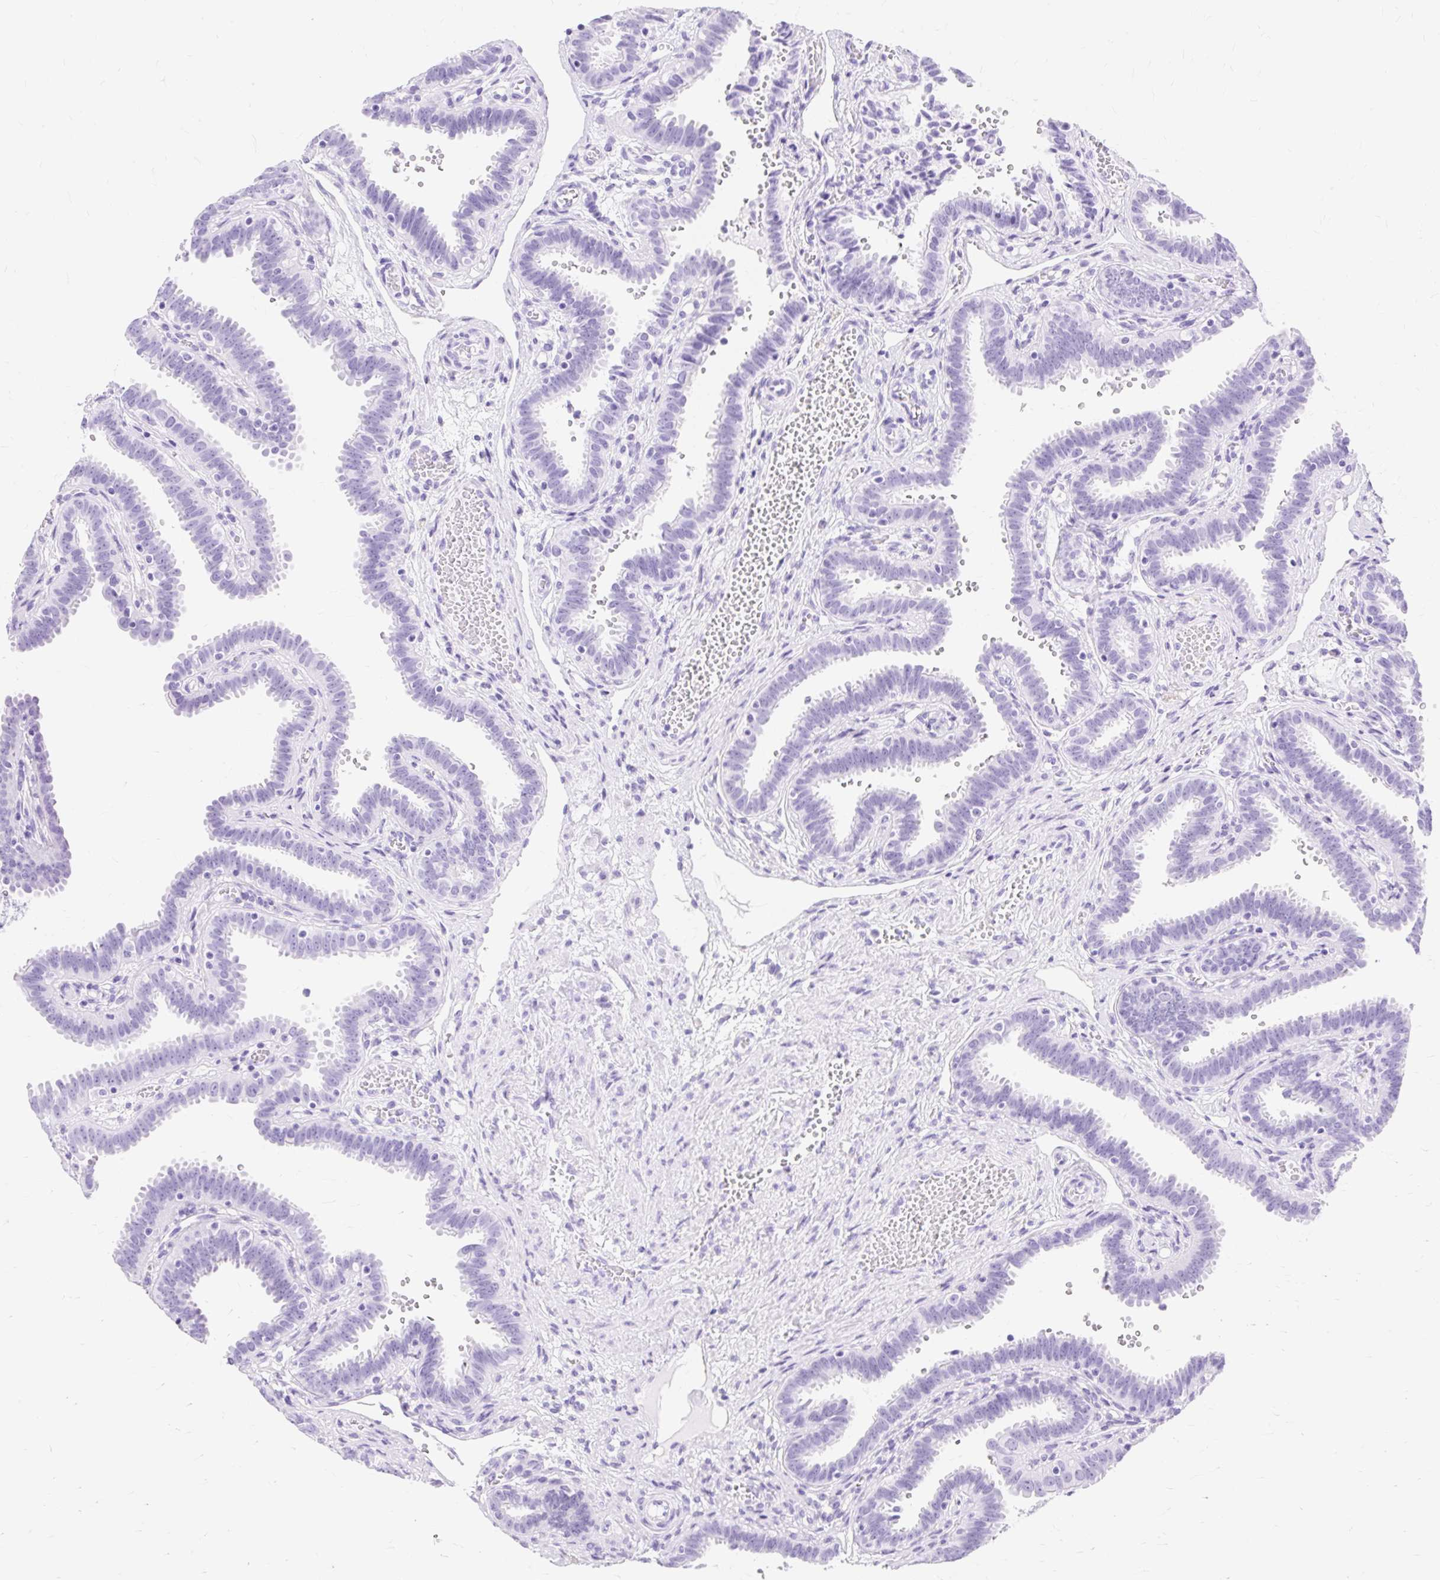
{"staining": {"intensity": "negative", "quantity": "none", "location": "none"}, "tissue": "fallopian tube", "cell_type": "Glandular cells", "image_type": "normal", "snomed": [{"axis": "morphology", "description": "Normal tissue, NOS"}, {"axis": "topography", "description": "Fallopian tube"}], "caption": "IHC photomicrograph of unremarkable fallopian tube: human fallopian tube stained with DAB (3,3'-diaminobenzidine) reveals no significant protein staining in glandular cells.", "gene": "MBP", "patient": {"sex": "female", "age": 37}}